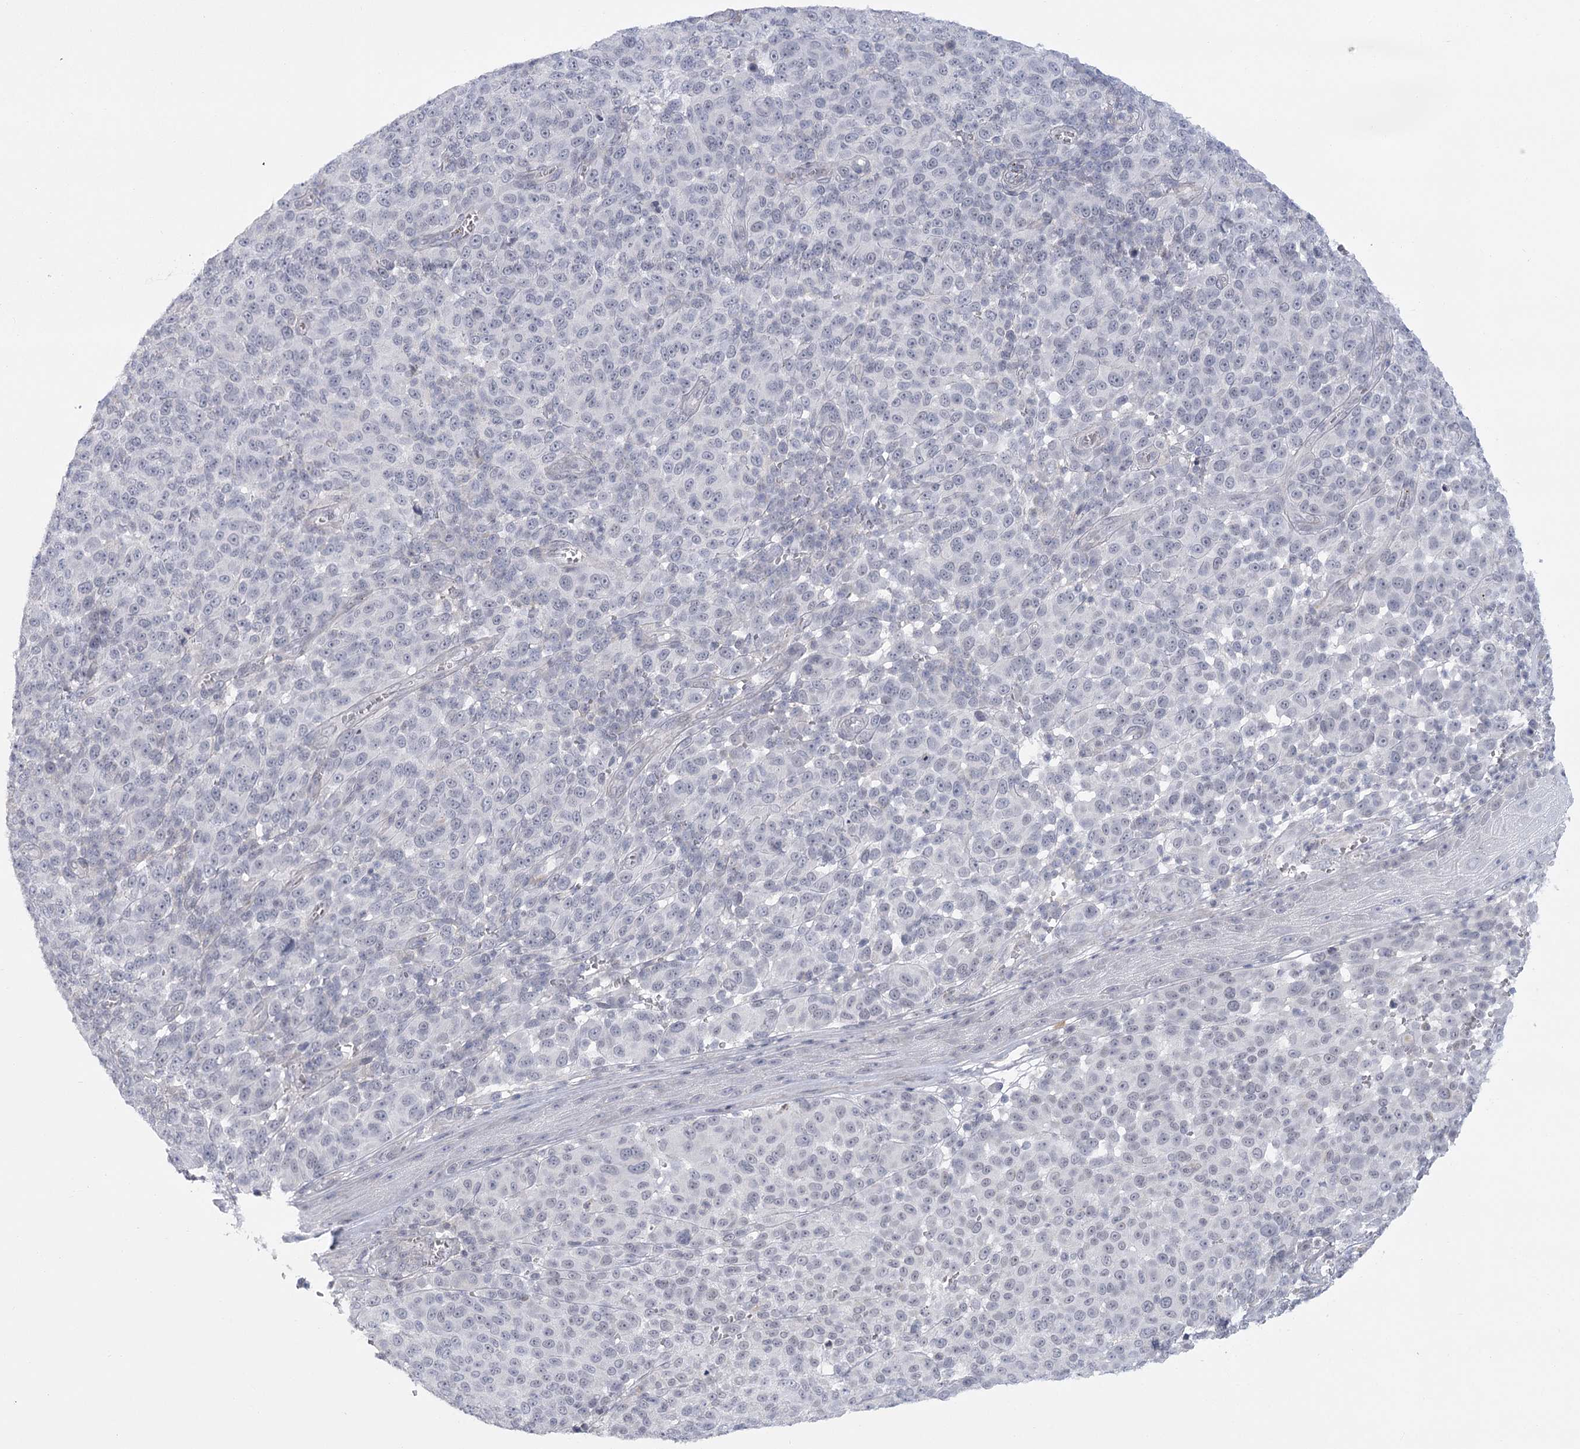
{"staining": {"intensity": "negative", "quantity": "none", "location": "none"}, "tissue": "melanoma", "cell_type": "Tumor cells", "image_type": "cancer", "snomed": [{"axis": "morphology", "description": "Malignant melanoma, NOS"}, {"axis": "topography", "description": "Skin"}], "caption": "DAB (3,3'-diaminobenzidine) immunohistochemical staining of malignant melanoma demonstrates no significant staining in tumor cells. (DAB immunohistochemistry (IHC) visualized using brightfield microscopy, high magnification).", "gene": "FAM76B", "patient": {"sex": "male", "age": 49}}